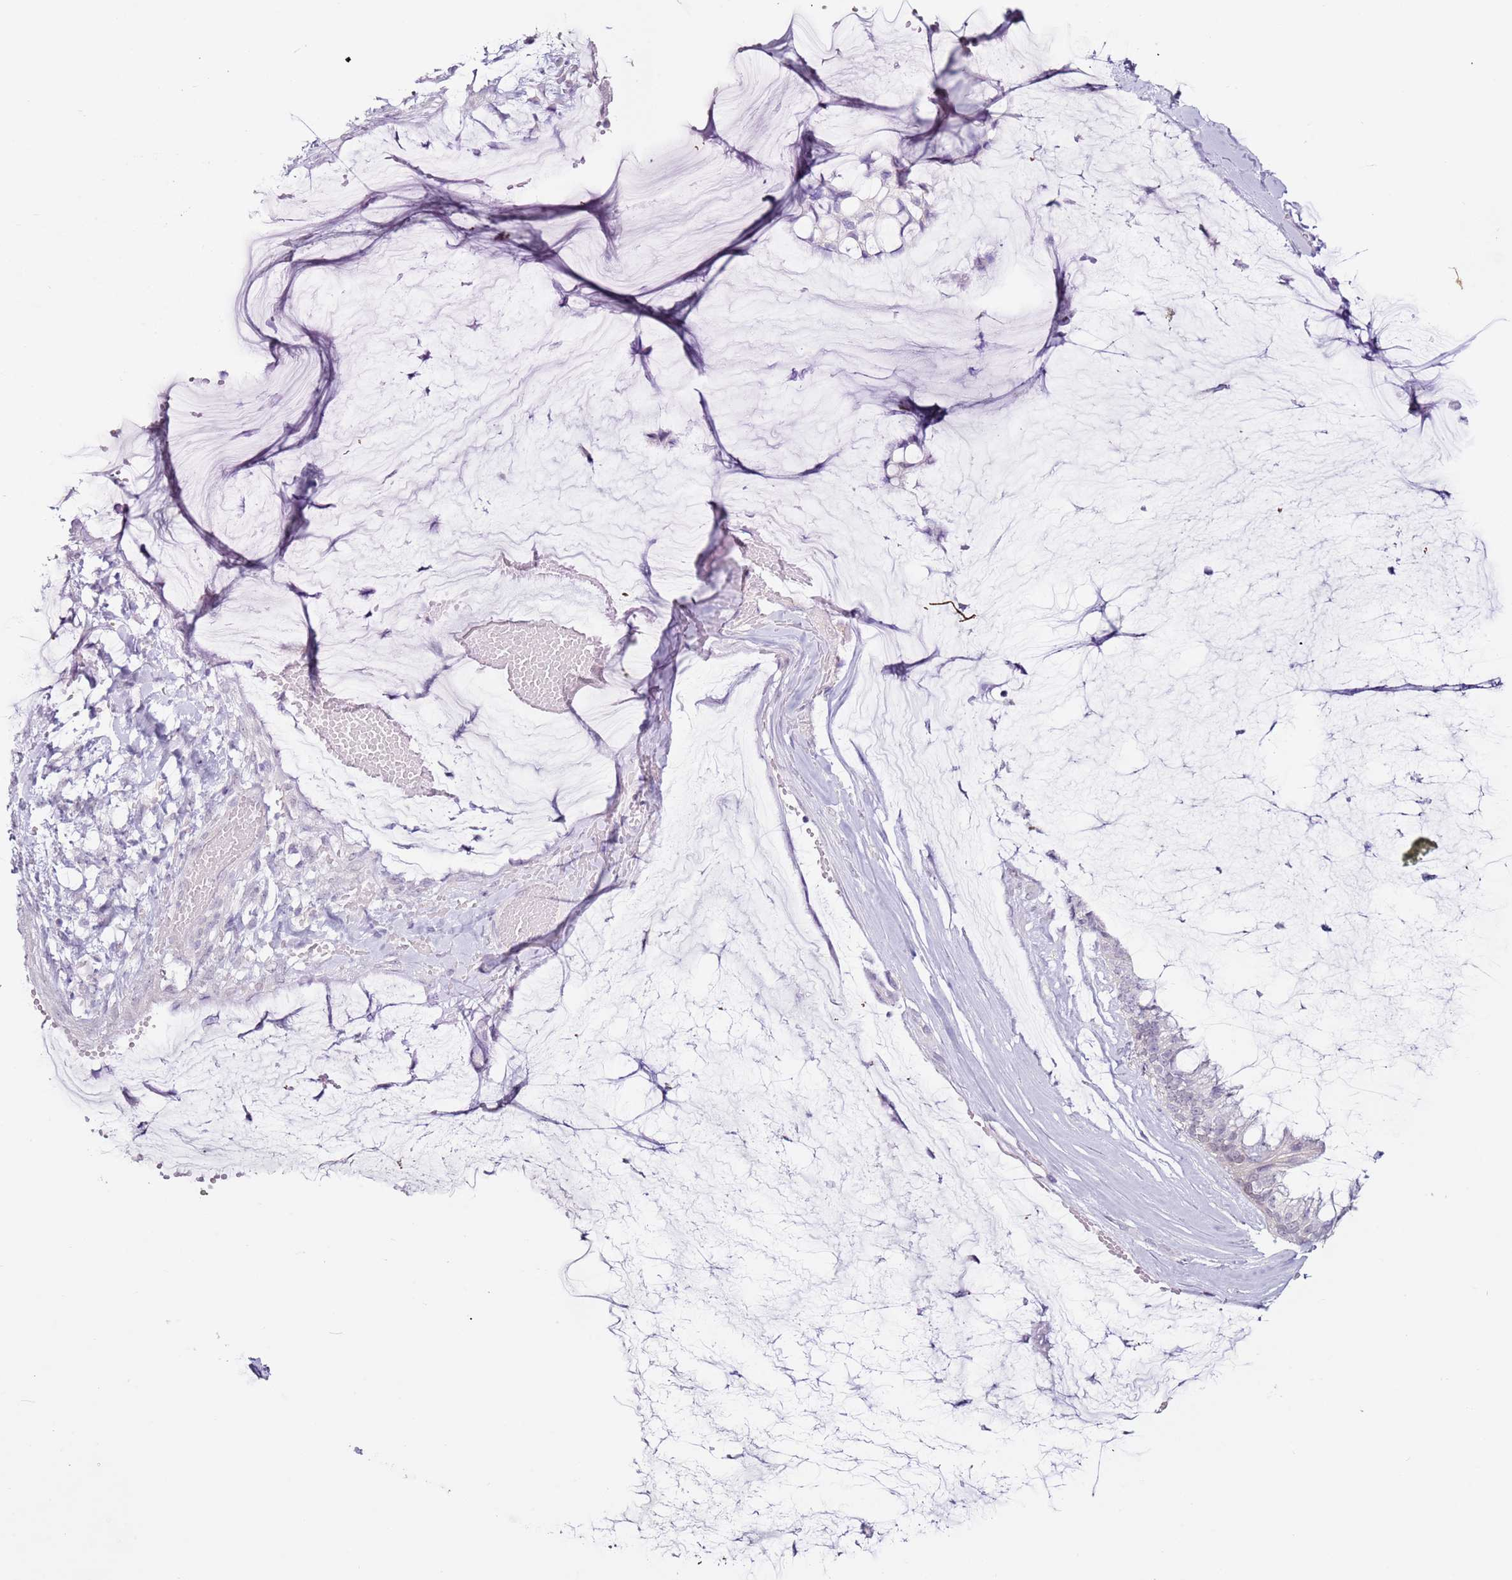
{"staining": {"intensity": "negative", "quantity": "none", "location": "none"}, "tissue": "ovarian cancer", "cell_type": "Tumor cells", "image_type": "cancer", "snomed": [{"axis": "morphology", "description": "Cystadenocarcinoma, mucinous, NOS"}, {"axis": "topography", "description": "Ovary"}], "caption": "There is no significant staining in tumor cells of mucinous cystadenocarcinoma (ovarian).", "gene": "MDH1", "patient": {"sex": "female", "age": 39}}